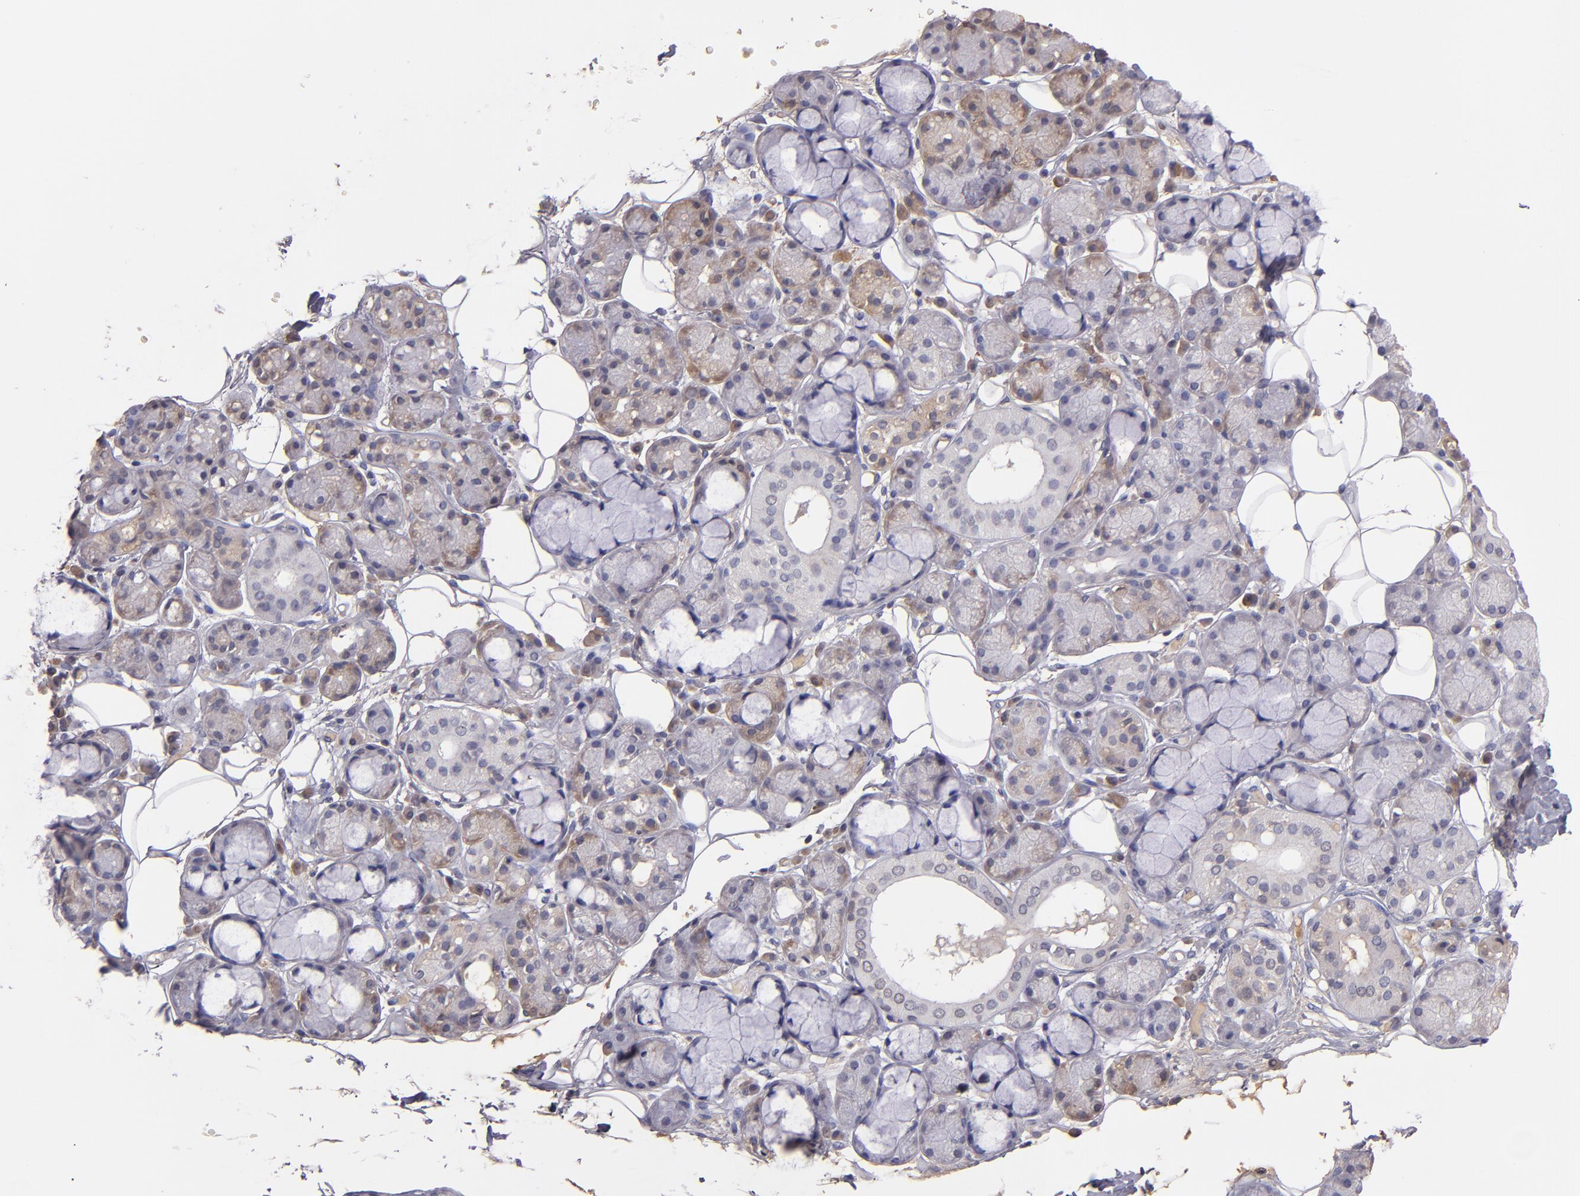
{"staining": {"intensity": "negative", "quantity": "none", "location": "none"}, "tissue": "salivary gland", "cell_type": "Glandular cells", "image_type": "normal", "snomed": [{"axis": "morphology", "description": "Normal tissue, NOS"}, {"axis": "topography", "description": "Skeletal muscle"}, {"axis": "topography", "description": "Oral tissue"}, {"axis": "topography", "description": "Salivary gland"}, {"axis": "topography", "description": "Peripheral nerve tissue"}], "caption": "Immunohistochemical staining of unremarkable human salivary gland shows no significant positivity in glandular cells.", "gene": "SERPINC1", "patient": {"sex": "male", "age": 54}}